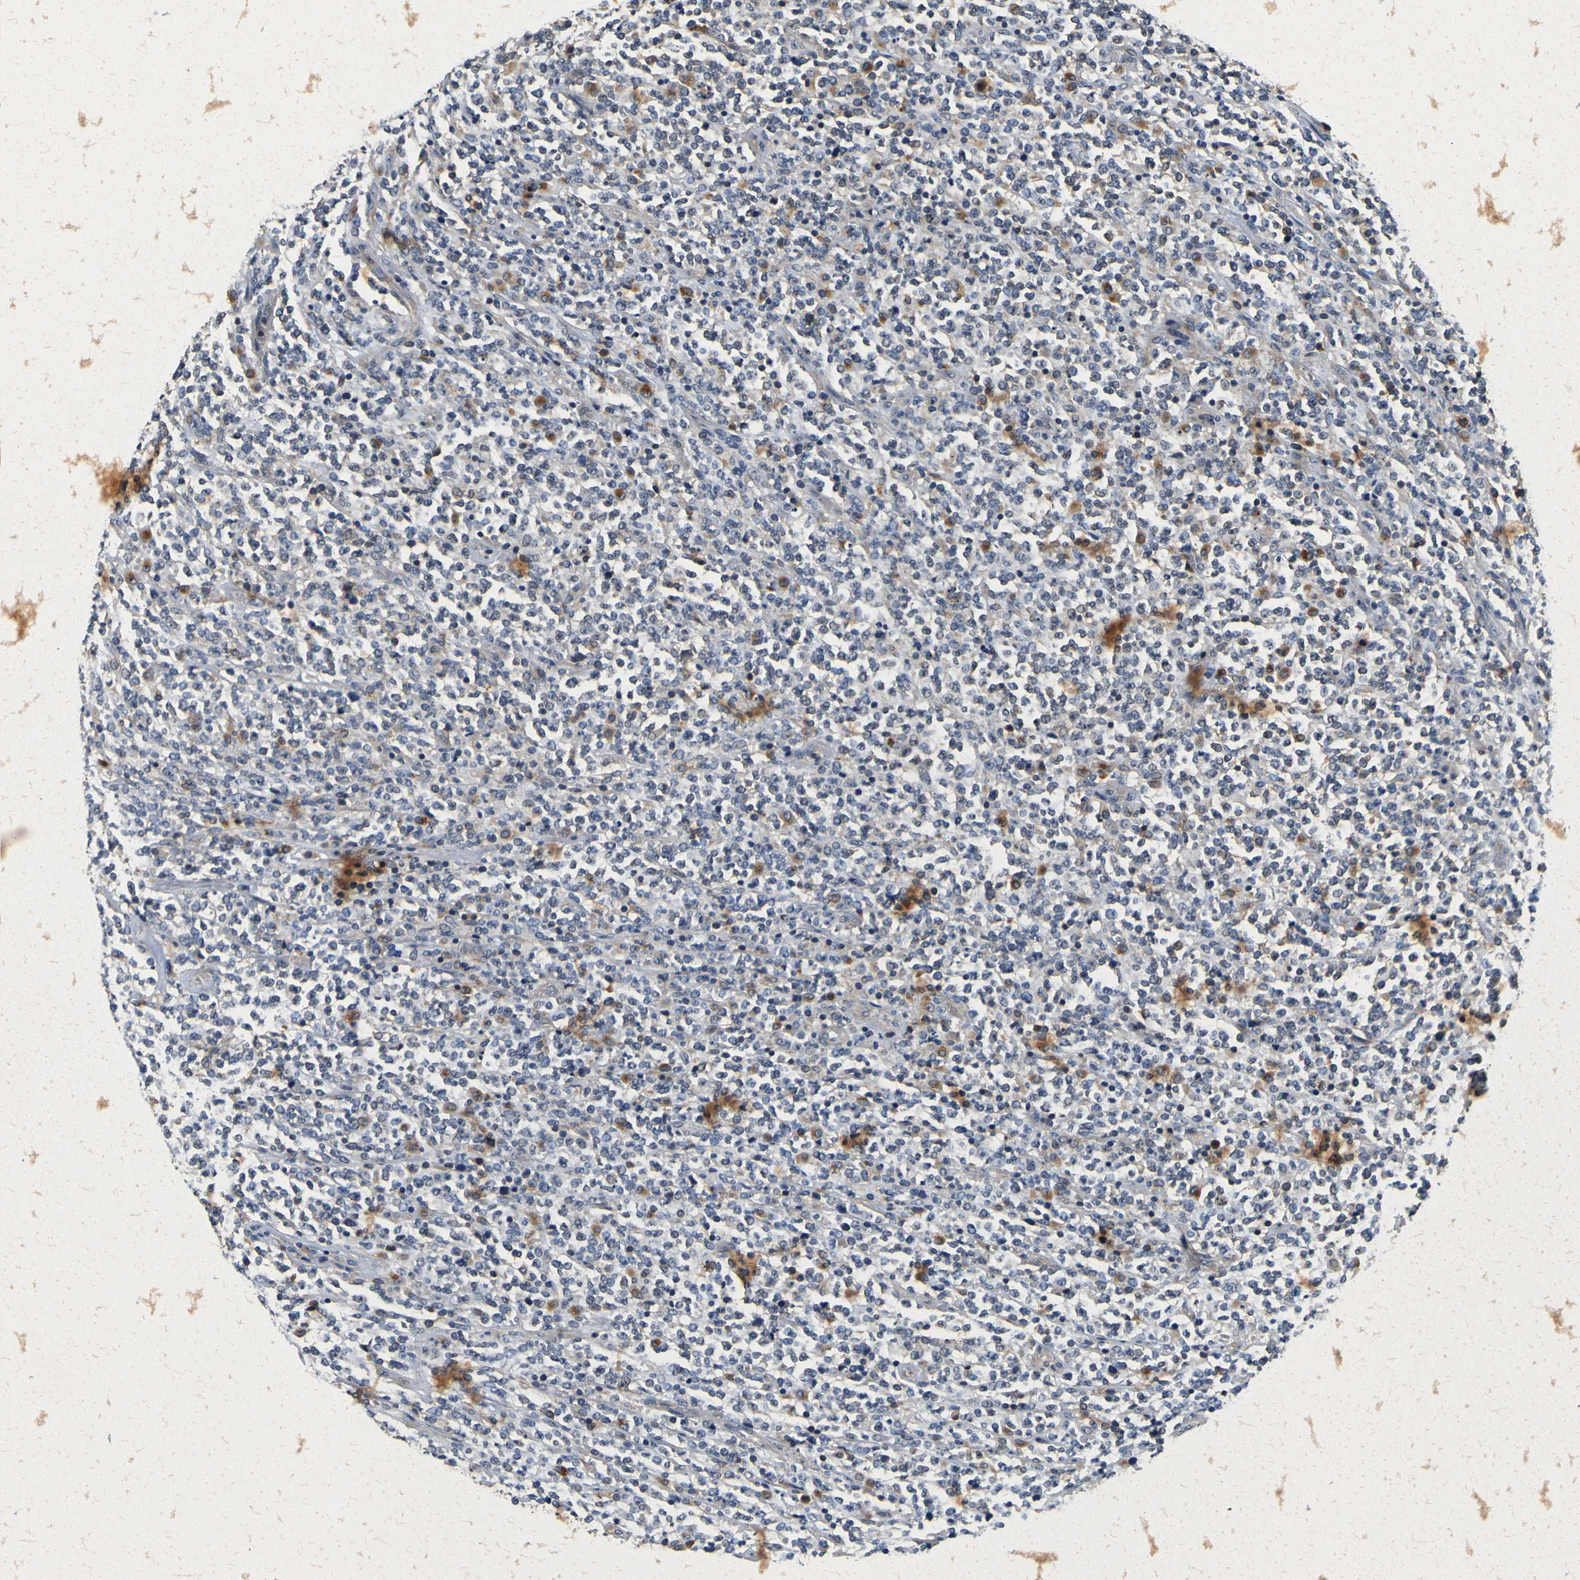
{"staining": {"intensity": "negative", "quantity": "none", "location": "none"}, "tissue": "lymphoma", "cell_type": "Tumor cells", "image_type": "cancer", "snomed": [{"axis": "morphology", "description": "Malignant lymphoma, non-Hodgkin's type, High grade"}, {"axis": "topography", "description": "Soft tissue"}], "caption": "The immunohistochemistry (IHC) micrograph has no significant expression in tumor cells of high-grade malignant lymphoma, non-Hodgkin's type tissue. (DAB (3,3'-diaminobenzidine) IHC, high magnification).", "gene": "TNIK", "patient": {"sex": "male", "age": 18}}